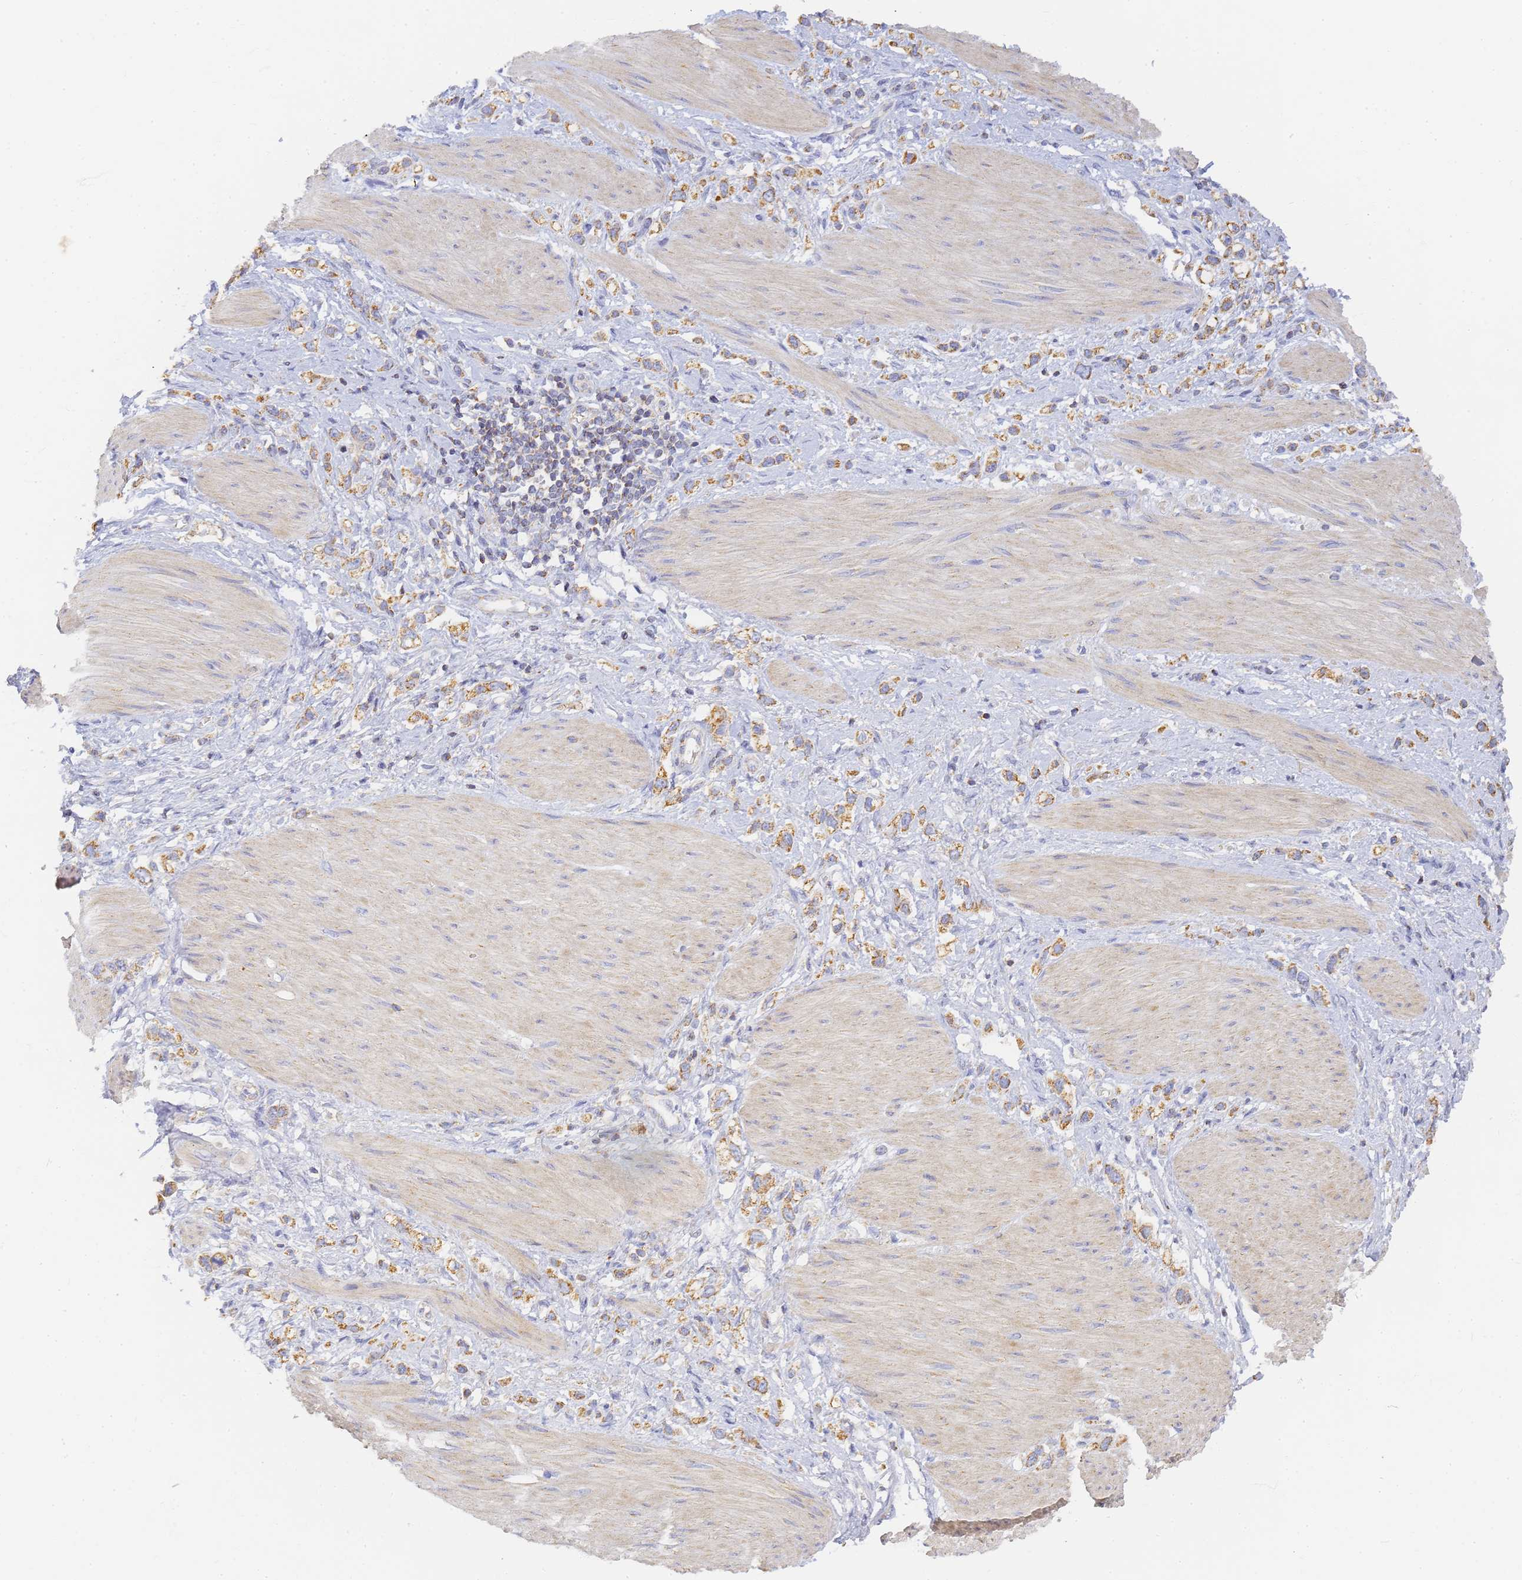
{"staining": {"intensity": "moderate", "quantity": ">75%", "location": "cytoplasmic/membranous"}, "tissue": "stomach cancer", "cell_type": "Tumor cells", "image_type": "cancer", "snomed": [{"axis": "morphology", "description": "Adenocarcinoma, NOS"}, {"axis": "topography", "description": "Stomach"}], "caption": "Stomach cancer stained with a brown dye exhibits moderate cytoplasmic/membranous positive staining in approximately >75% of tumor cells.", "gene": "UTP23", "patient": {"sex": "female", "age": 65}}